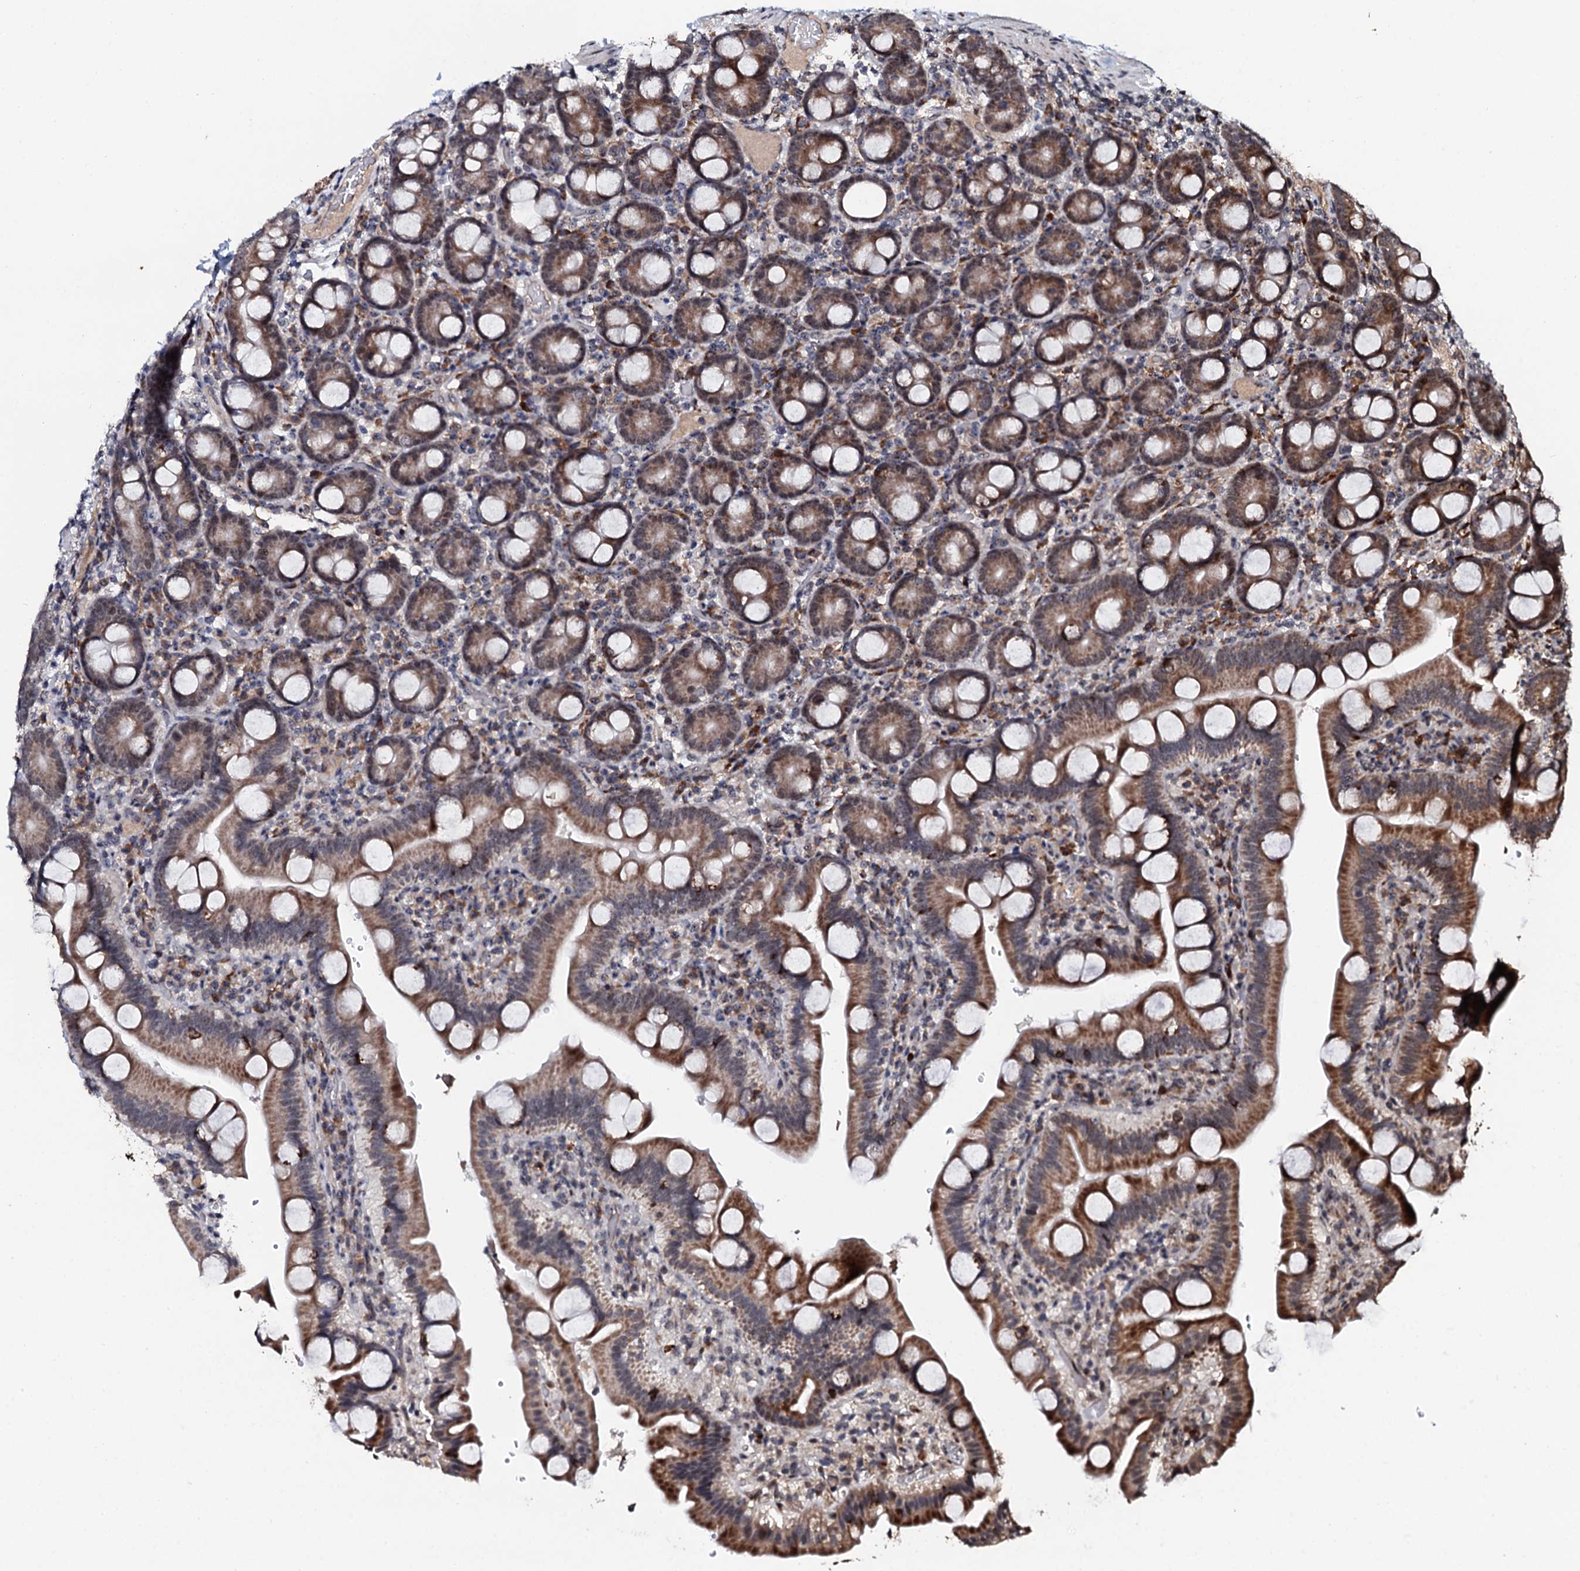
{"staining": {"intensity": "moderate", "quantity": ">75%", "location": "cytoplasmic/membranous"}, "tissue": "duodenum", "cell_type": "Glandular cells", "image_type": "normal", "snomed": [{"axis": "morphology", "description": "Normal tissue, NOS"}, {"axis": "topography", "description": "Duodenum"}], "caption": "A brown stain shows moderate cytoplasmic/membranous positivity of a protein in glandular cells of benign human duodenum. (IHC, brightfield microscopy, high magnification).", "gene": "FAM111A", "patient": {"sex": "male", "age": 55}}